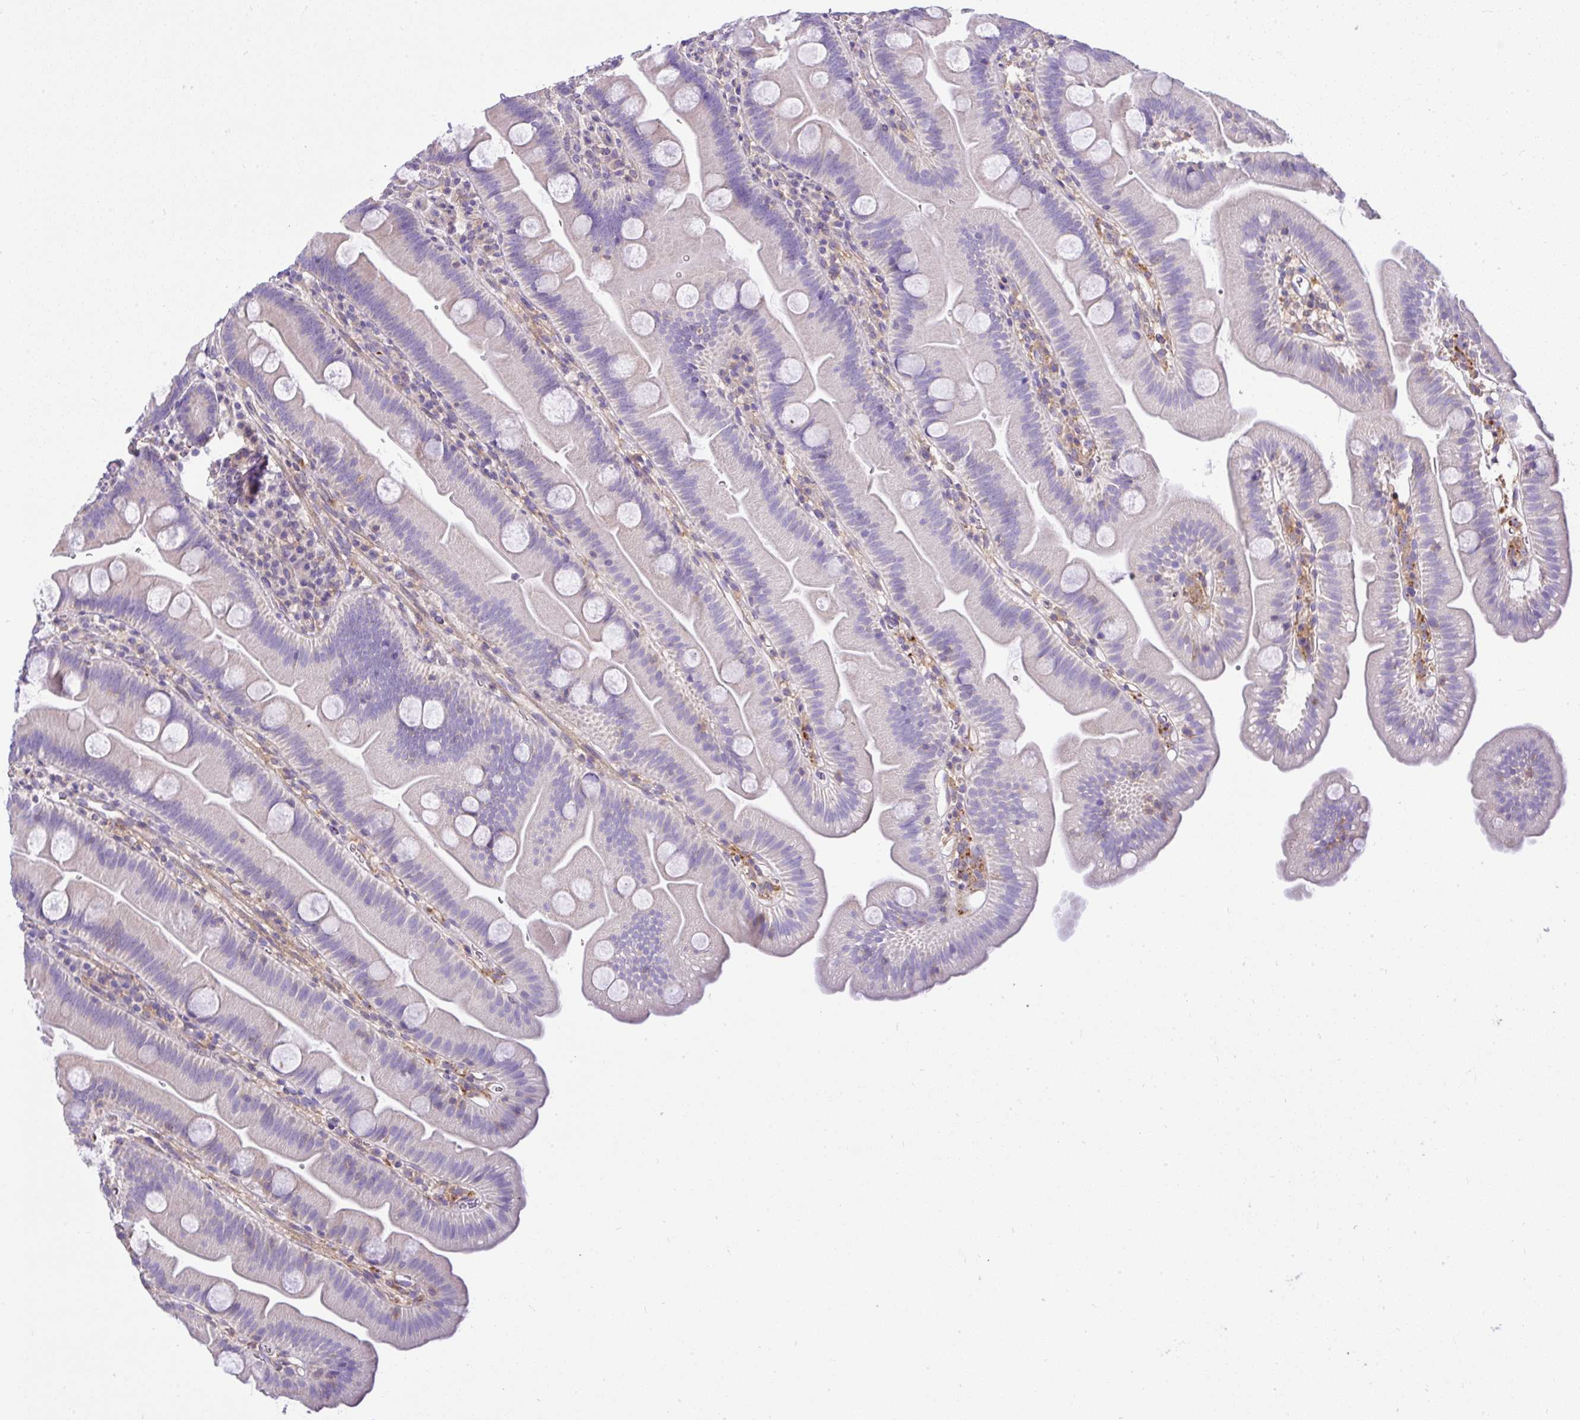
{"staining": {"intensity": "negative", "quantity": "none", "location": "none"}, "tissue": "small intestine", "cell_type": "Glandular cells", "image_type": "normal", "snomed": [{"axis": "morphology", "description": "Normal tissue, NOS"}, {"axis": "topography", "description": "Small intestine"}], "caption": "Glandular cells show no significant protein staining in unremarkable small intestine. (Stains: DAB (3,3'-diaminobenzidine) immunohistochemistry (IHC) with hematoxylin counter stain, Microscopy: brightfield microscopy at high magnification).", "gene": "CCDC142", "patient": {"sex": "female", "age": 68}}